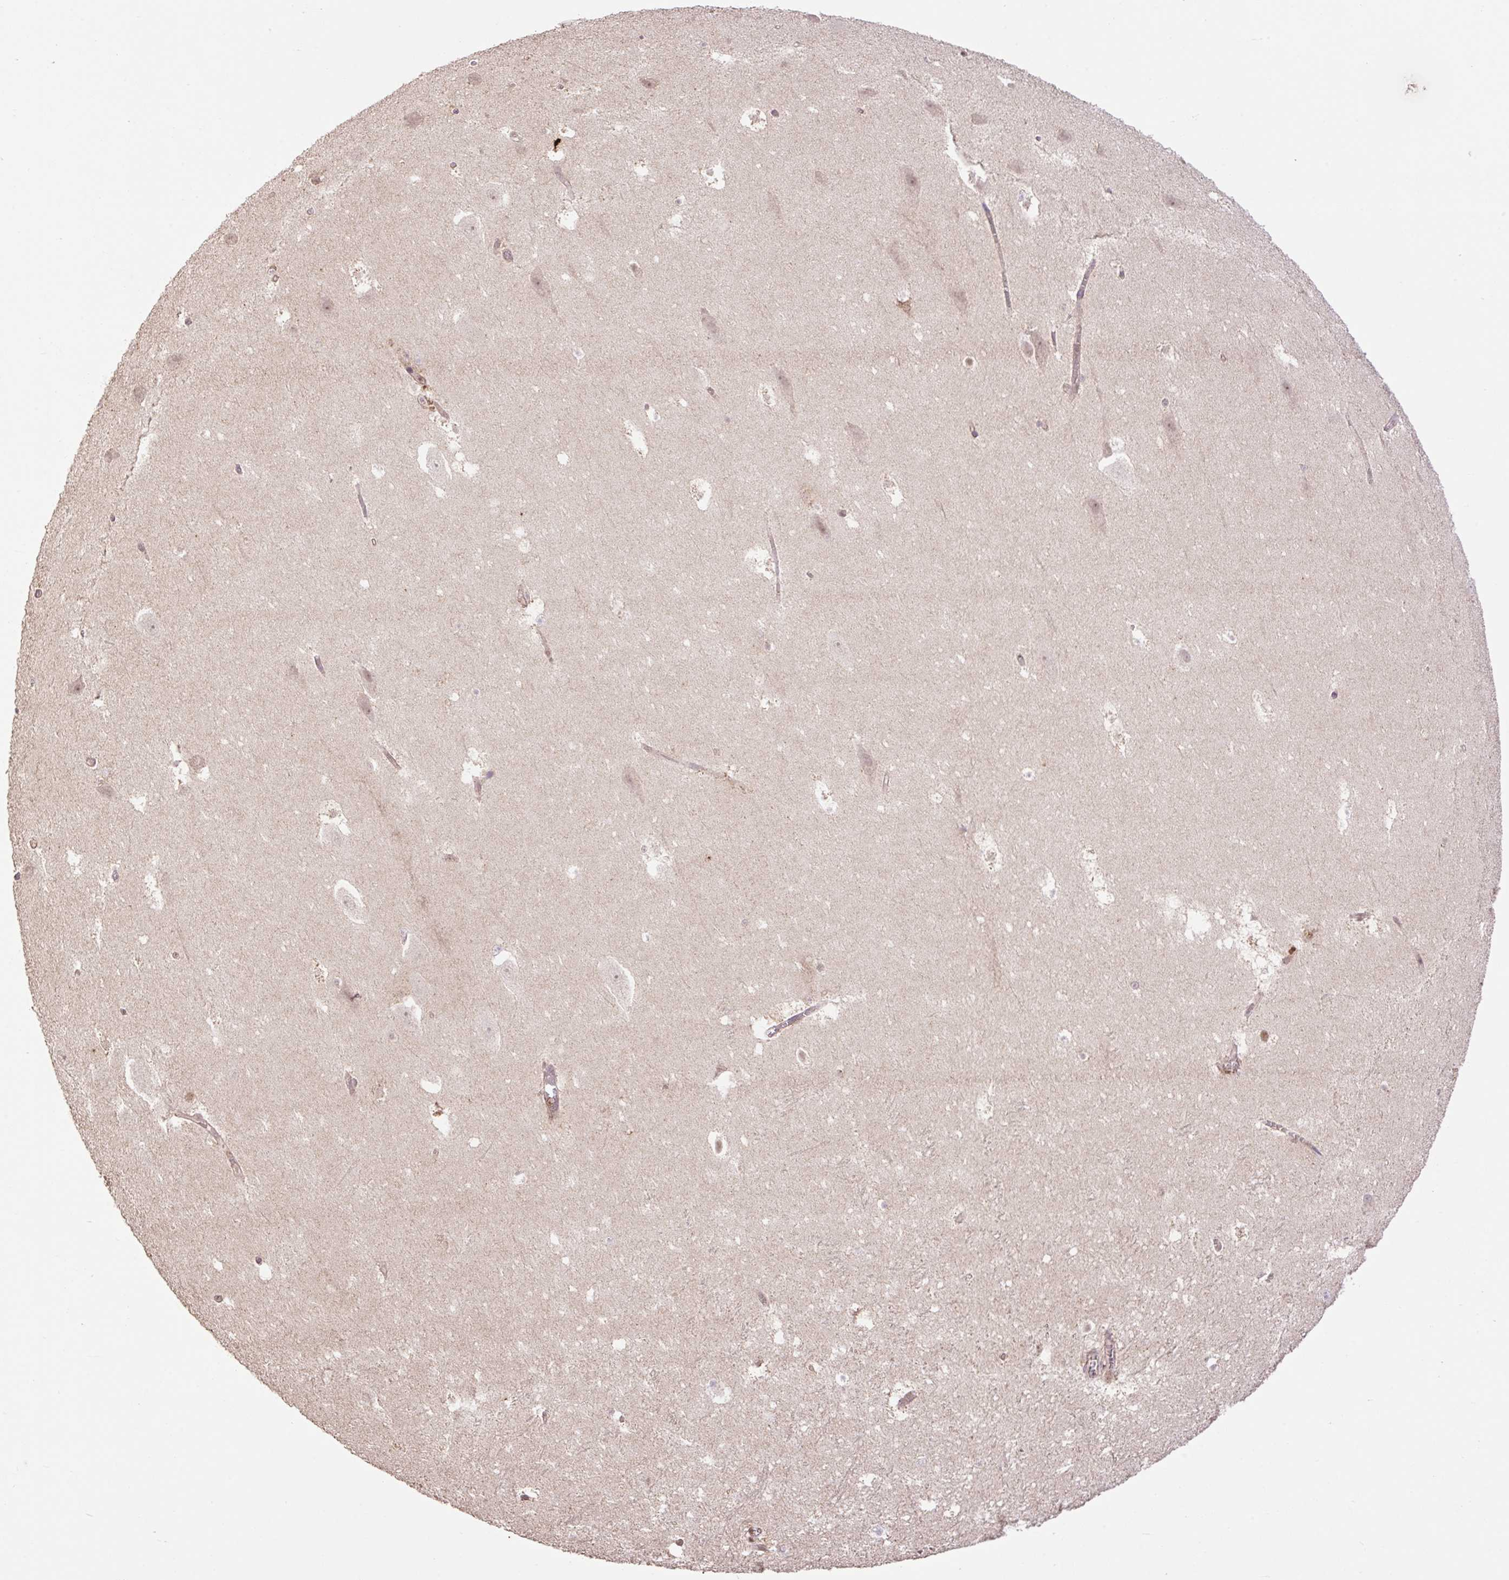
{"staining": {"intensity": "negative", "quantity": "none", "location": "none"}, "tissue": "hippocampus", "cell_type": "Glial cells", "image_type": "normal", "snomed": [{"axis": "morphology", "description": "Normal tissue, NOS"}, {"axis": "topography", "description": "Hippocampus"}], "caption": "High magnification brightfield microscopy of normal hippocampus stained with DAB (brown) and counterstained with hematoxylin (blue): glial cells show no significant staining.", "gene": "VPS25", "patient": {"sex": "female", "age": 42}}